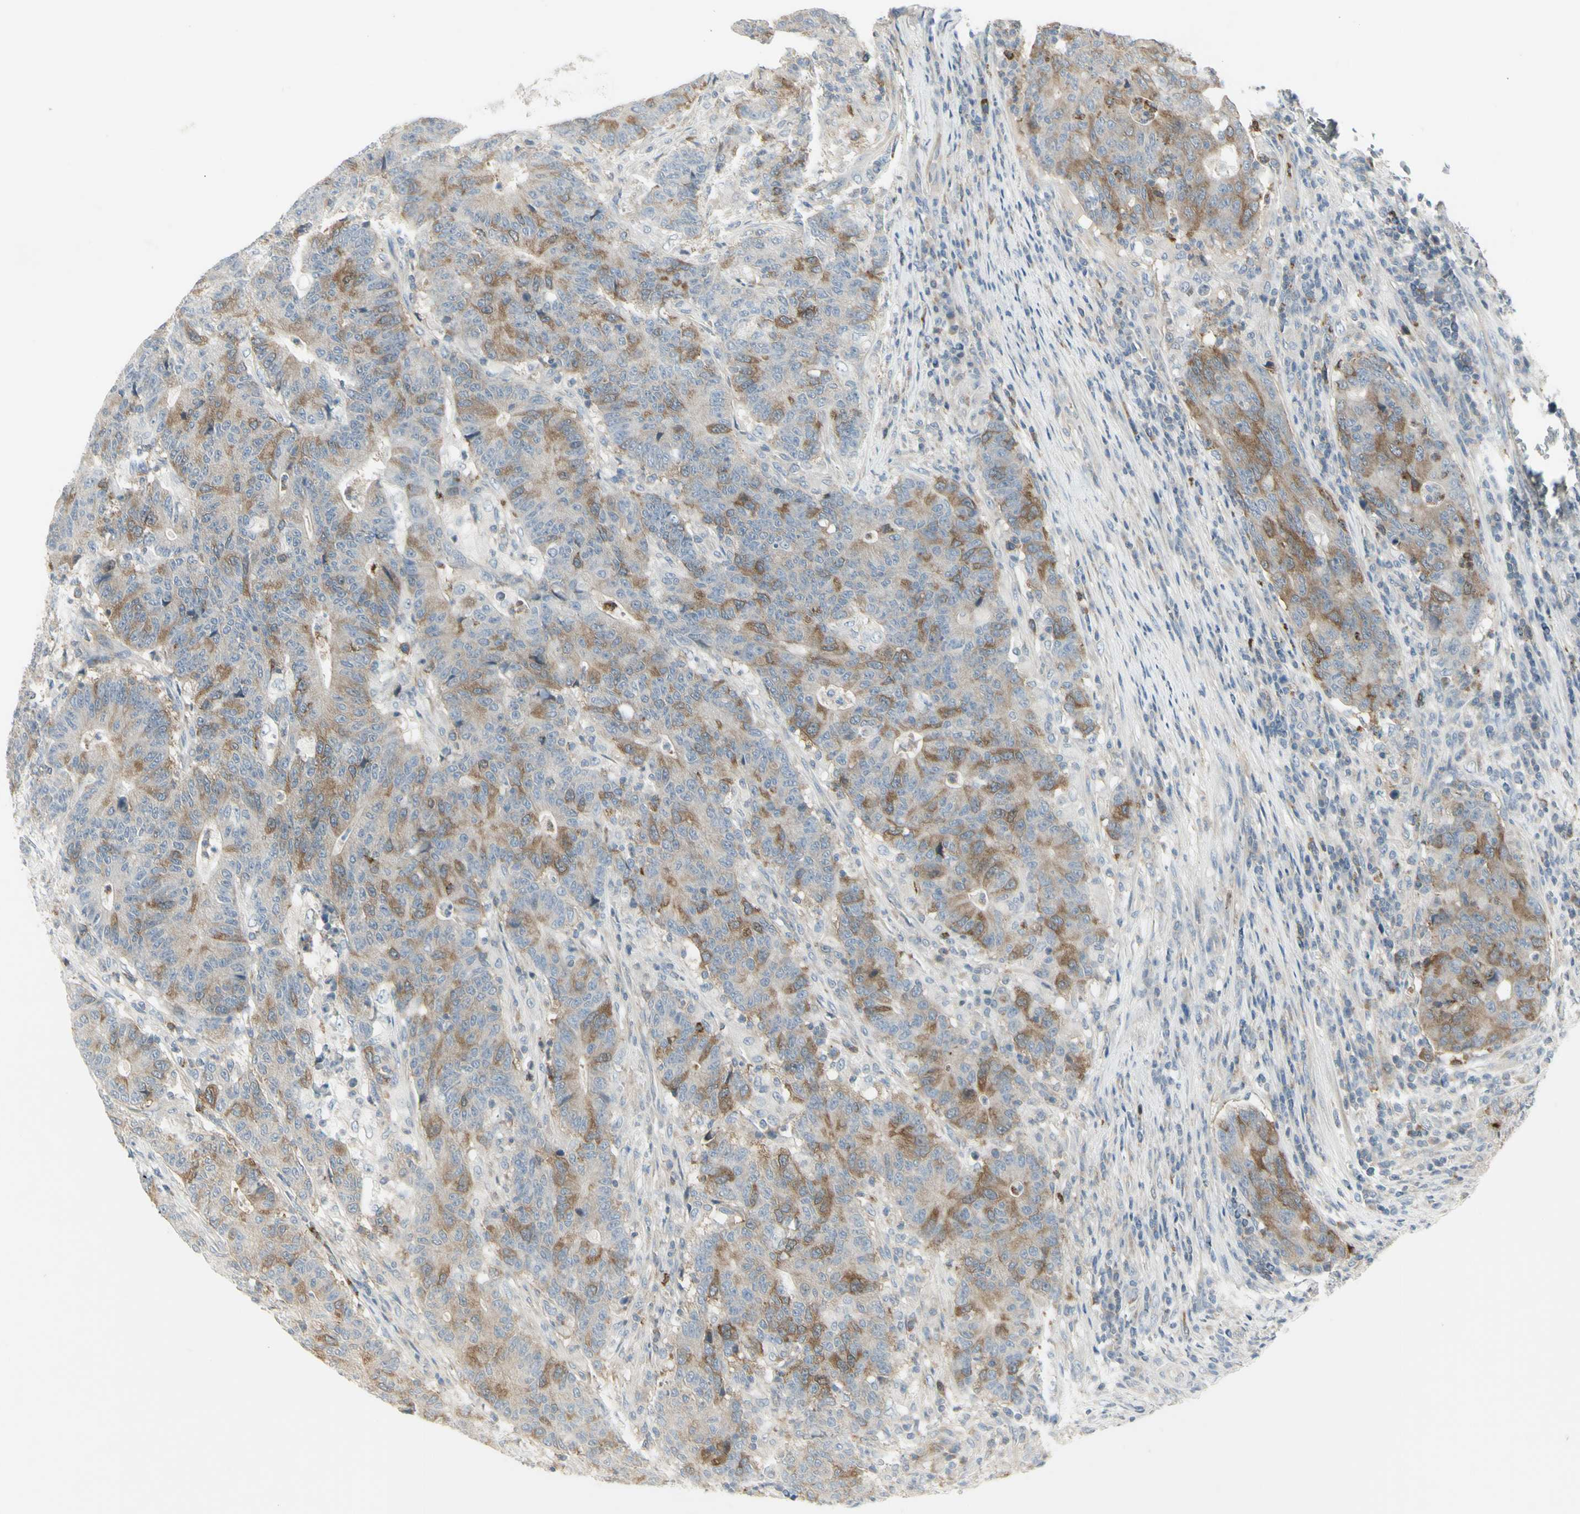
{"staining": {"intensity": "moderate", "quantity": "25%-75%", "location": "cytoplasmic/membranous"}, "tissue": "colorectal cancer", "cell_type": "Tumor cells", "image_type": "cancer", "snomed": [{"axis": "morphology", "description": "Normal tissue, NOS"}, {"axis": "morphology", "description": "Adenocarcinoma, NOS"}, {"axis": "topography", "description": "Colon"}], "caption": "About 25%-75% of tumor cells in human adenocarcinoma (colorectal) reveal moderate cytoplasmic/membranous protein positivity as visualized by brown immunohistochemical staining.", "gene": "CCNB2", "patient": {"sex": "female", "age": 75}}